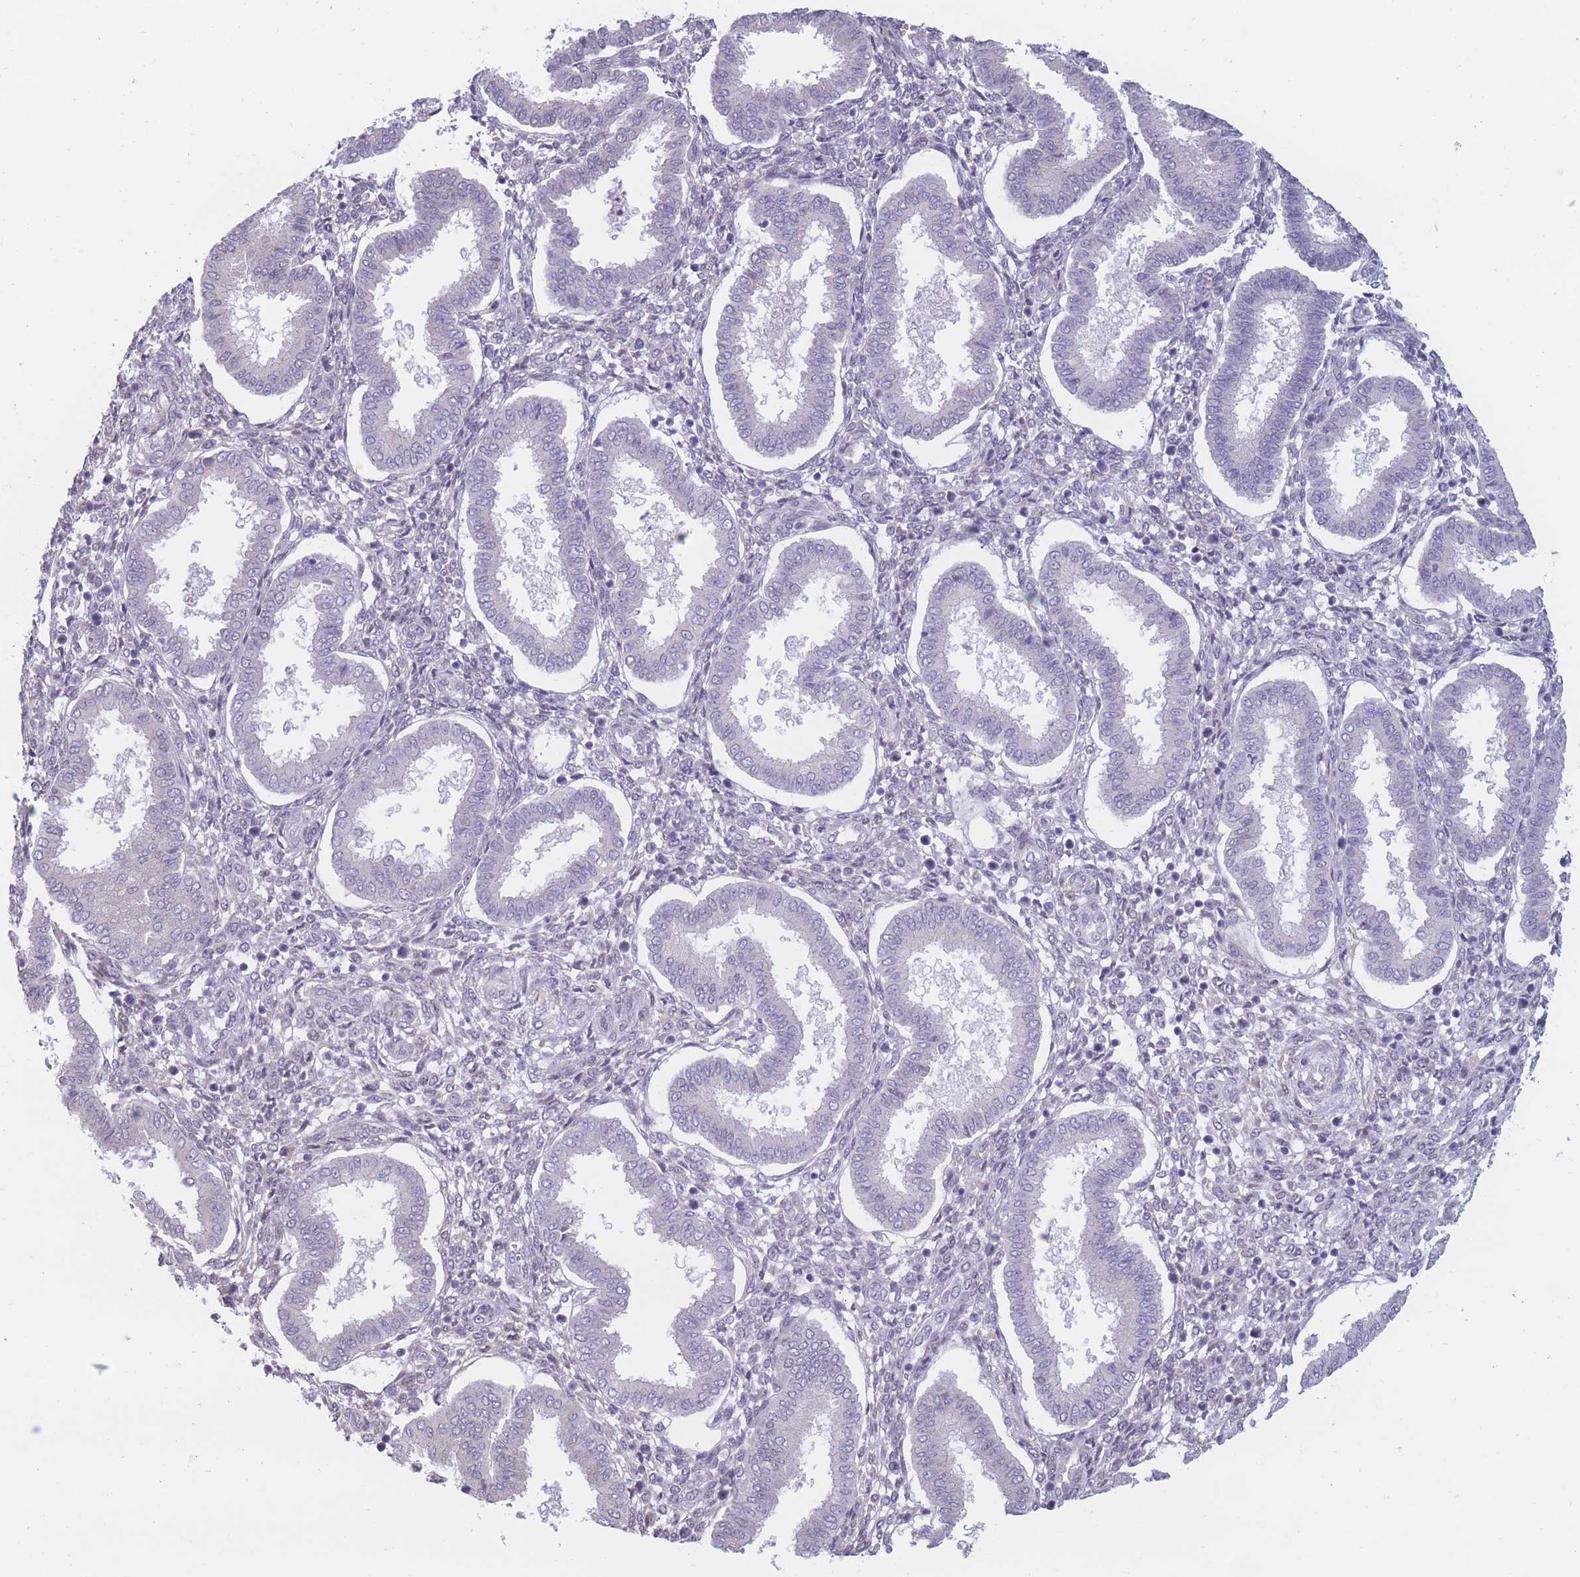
{"staining": {"intensity": "negative", "quantity": "none", "location": "none"}, "tissue": "endometrium", "cell_type": "Cells in endometrial stroma", "image_type": "normal", "snomed": [{"axis": "morphology", "description": "Normal tissue, NOS"}, {"axis": "topography", "description": "Endometrium"}], "caption": "A high-resolution photomicrograph shows IHC staining of unremarkable endometrium, which reveals no significant positivity in cells in endometrial stroma. (Immunohistochemistry (ihc), brightfield microscopy, high magnification).", "gene": "COL27A1", "patient": {"sex": "female", "age": 24}}